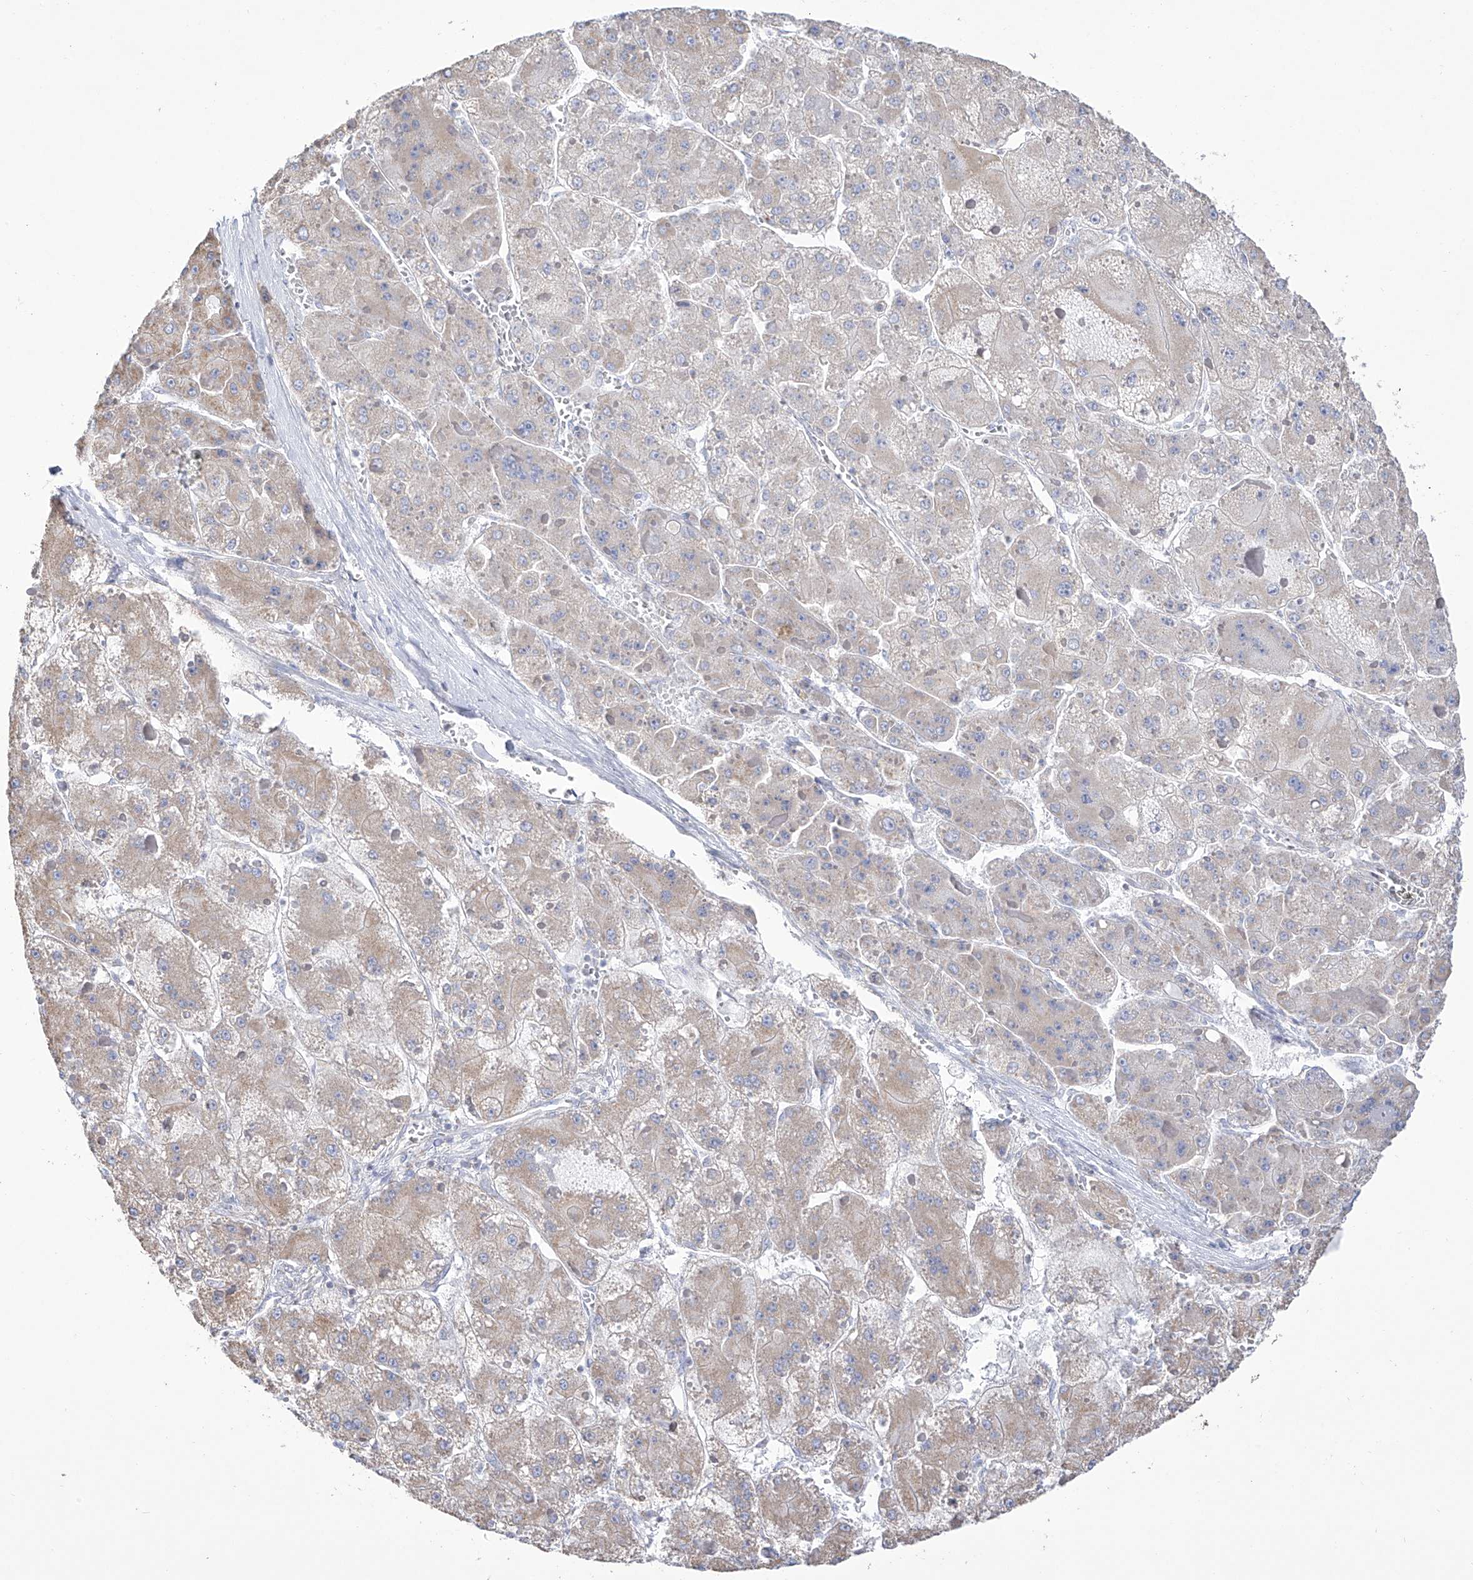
{"staining": {"intensity": "weak", "quantity": "25%-75%", "location": "cytoplasmic/membranous"}, "tissue": "liver cancer", "cell_type": "Tumor cells", "image_type": "cancer", "snomed": [{"axis": "morphology", "description": "Carcinoma, Hepatocellular, NOS"}, {"axis": "topography", "description": "Liver"}], "caption": "Liver cancer (hepatocellular carcinoma) stained with IHC shows weak cytoplasmic/membranous staining in about 25%-75% of tumor cells. The protein of interest is shown in brown color, while the nuclei are stained blue.", "gene": "RCHY1", "patient": {"sex": "female", "age": 73}}